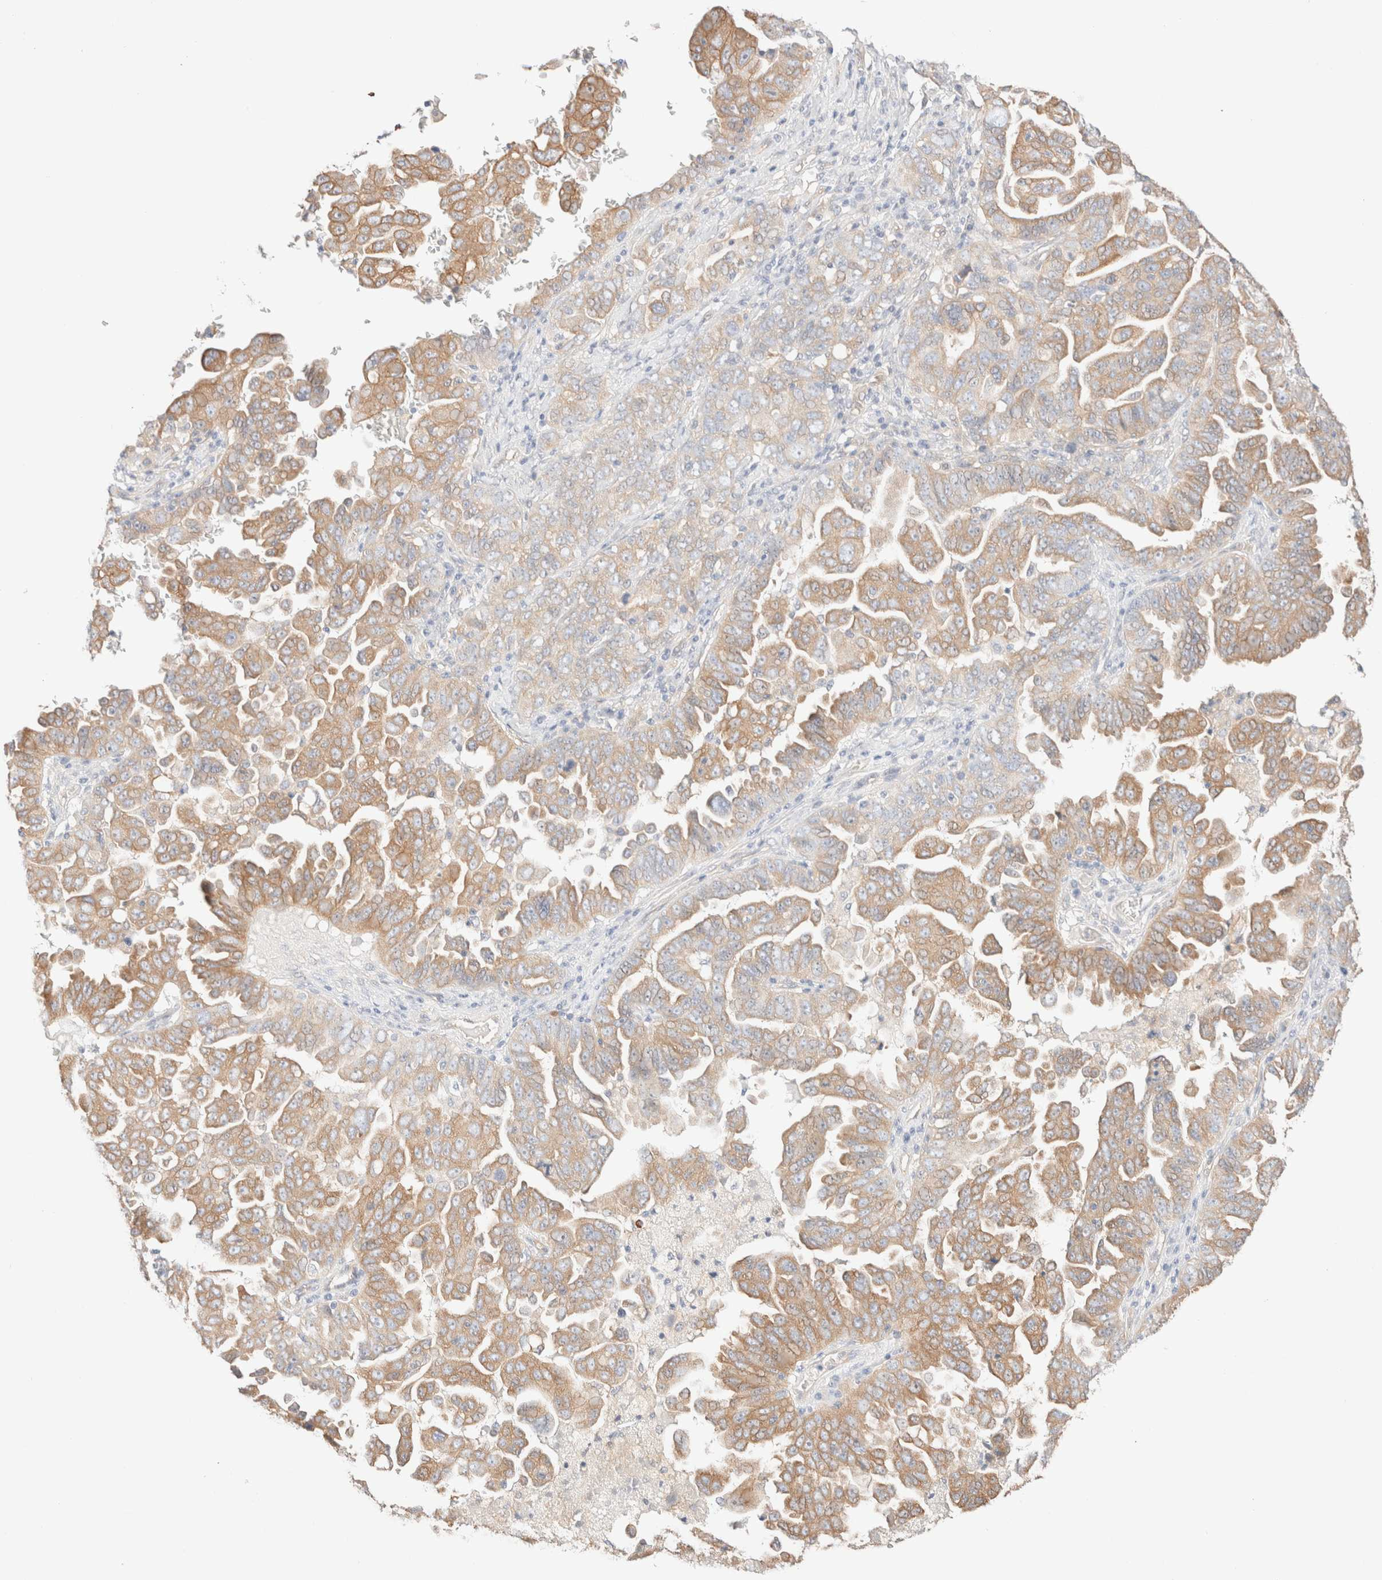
{"staining": {"intensity": "moderate", "quantity": ">75%", "location": "cytoplasmic/membranous"}, "tissue": "ovarian cancer", "cell_type": "Tumor cells", "image_type": "cancer", "snomed": [{"axis": "morphology", "description": "Carcinoma, endometroid"}, {"axis": "topography", "description": "Ovary"}], "caption": "Immunohistochemical staining of ovarian cancer displays moderate cytoplasmic/membranous protein staining in approximately >75% of tumor cells.", "gene": "NIBAN2", "patient": {"sex": "female", "age": 62}}